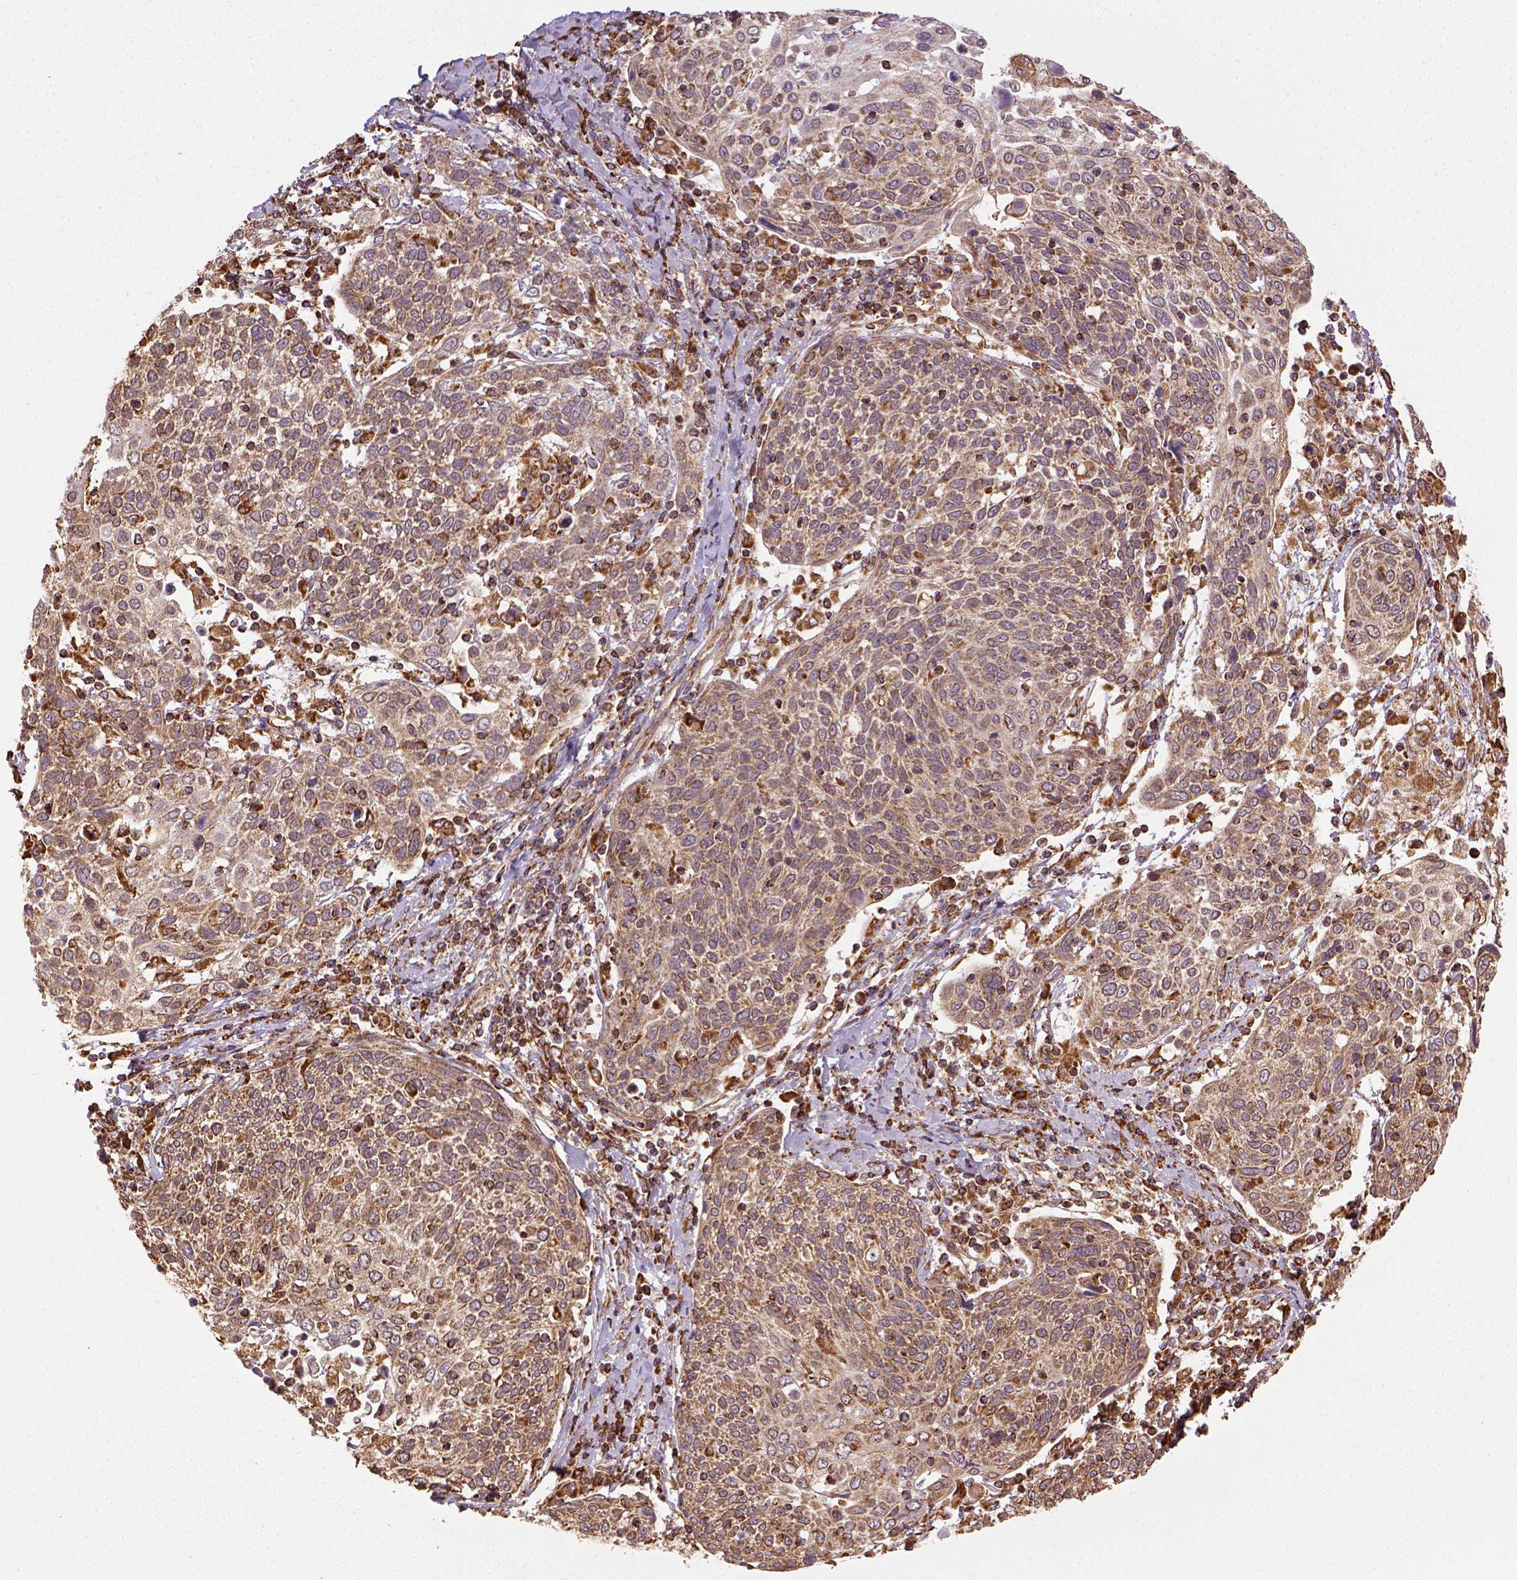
{"staining": {"intensity": "moderate", "quantity": ">75%", "location": "cytoplasmic/membranous"}, "tissue": "cervical cancer", "cell_type": "Tumor cells", "image_type": "cancer", "snomed": [{"axis": "morphology", "description": "Squamous cell carcinoma, NOS"}, {"axis": "topography", "description": "Cervix"}], "caption": "This is an image of IHC staining of cervical squamous cell carcinoma, which shows moderate positivity in the cytoplasmic/membranous of tumor cells.", "gene": "MAPK8IP3", "patient": {"sex": "female", "age": 61}}